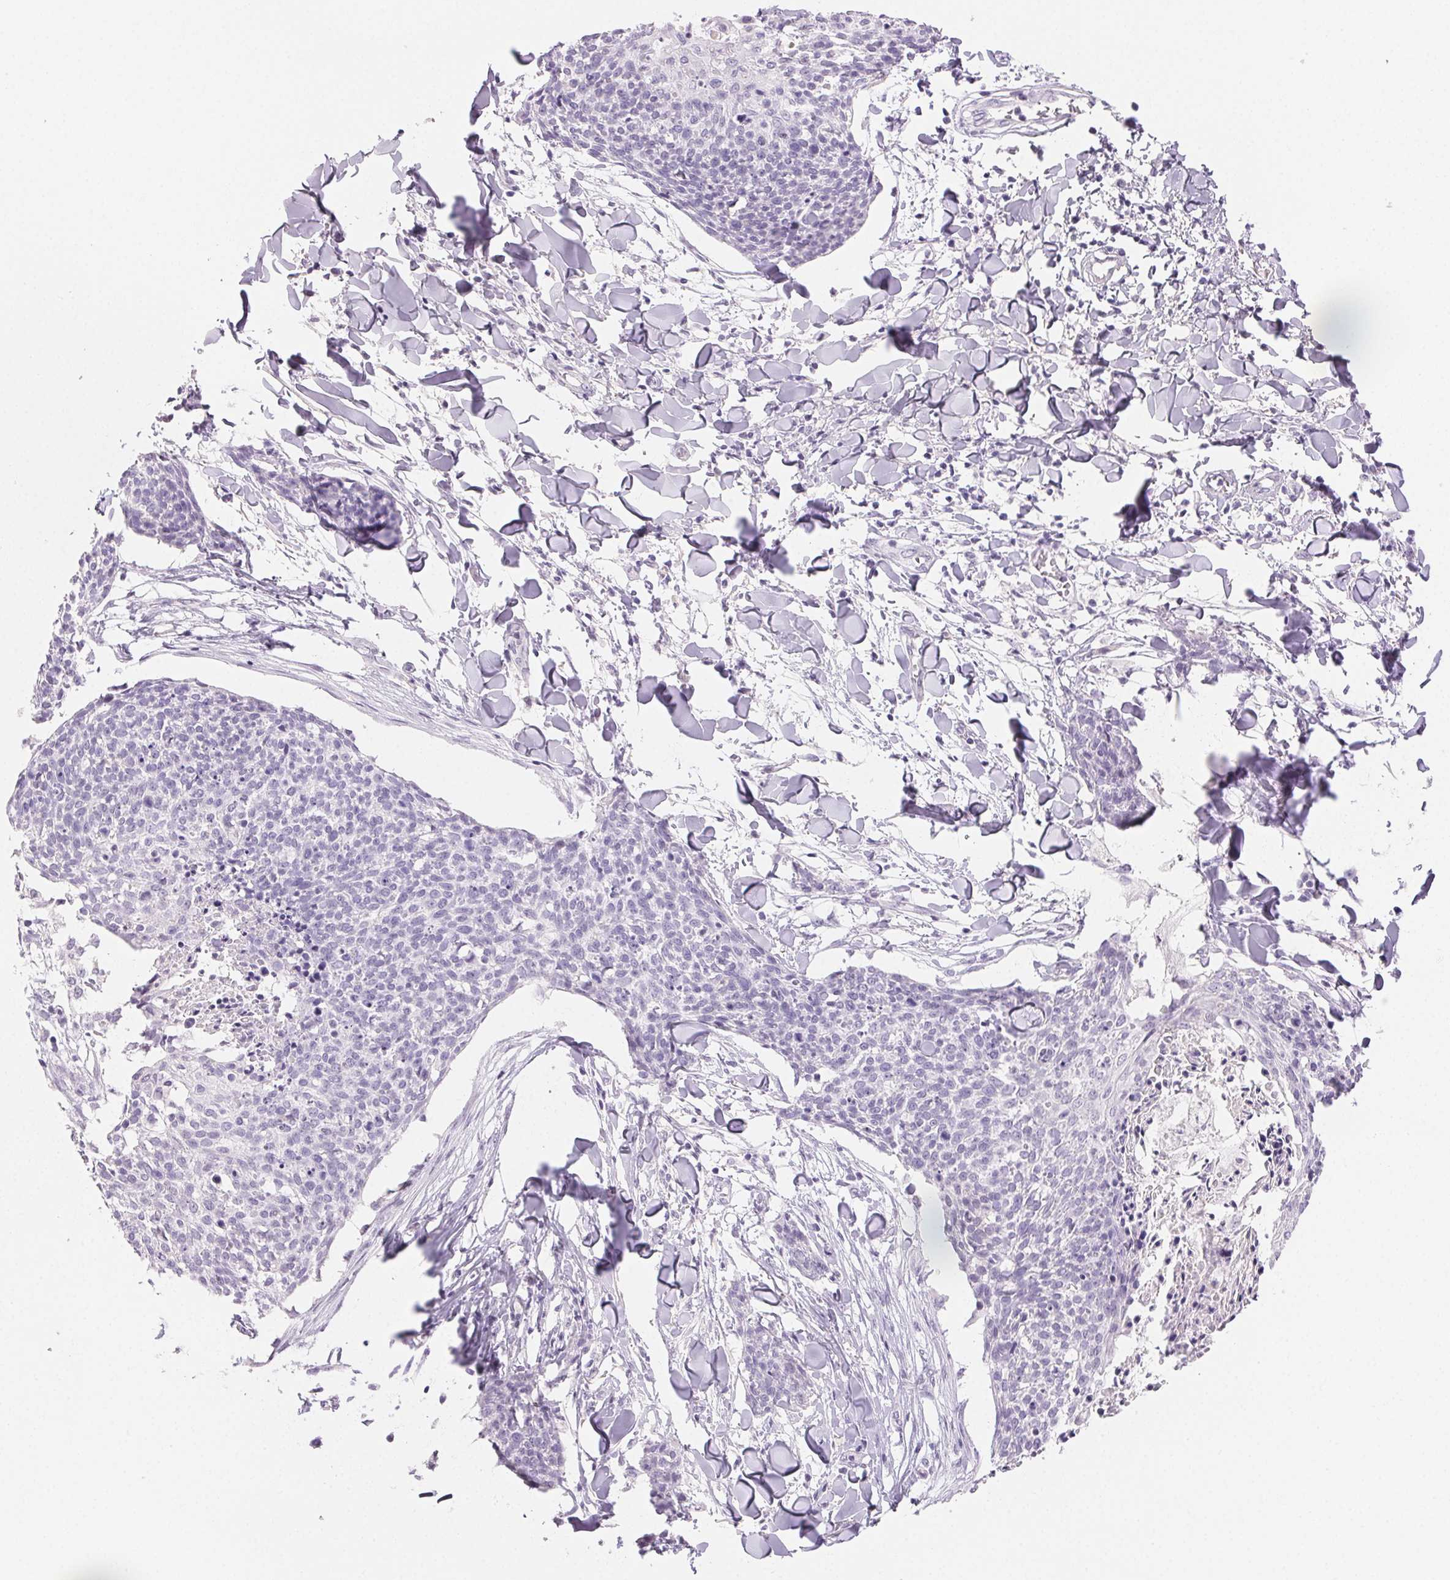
{"staining": {"intensity": "negative", "quantity": "none", "location": "none"}, "tissue": "skin cancer", "cell_type": "Tumor cells", "image_type": "cancer", "snomed": [{"axis": "morphology", "description": "Squamous cell carcinoma, NOS"}, {"axis": "topography", "description": "Skin"}, {"axis": "topography", "description": "Vulva"}], "caption": "A photomicrograph of human skin cancer is negative for staining in tumor cells.", "gene": "BPIFB2", "patient": {"sex": "female", "age": 75}}